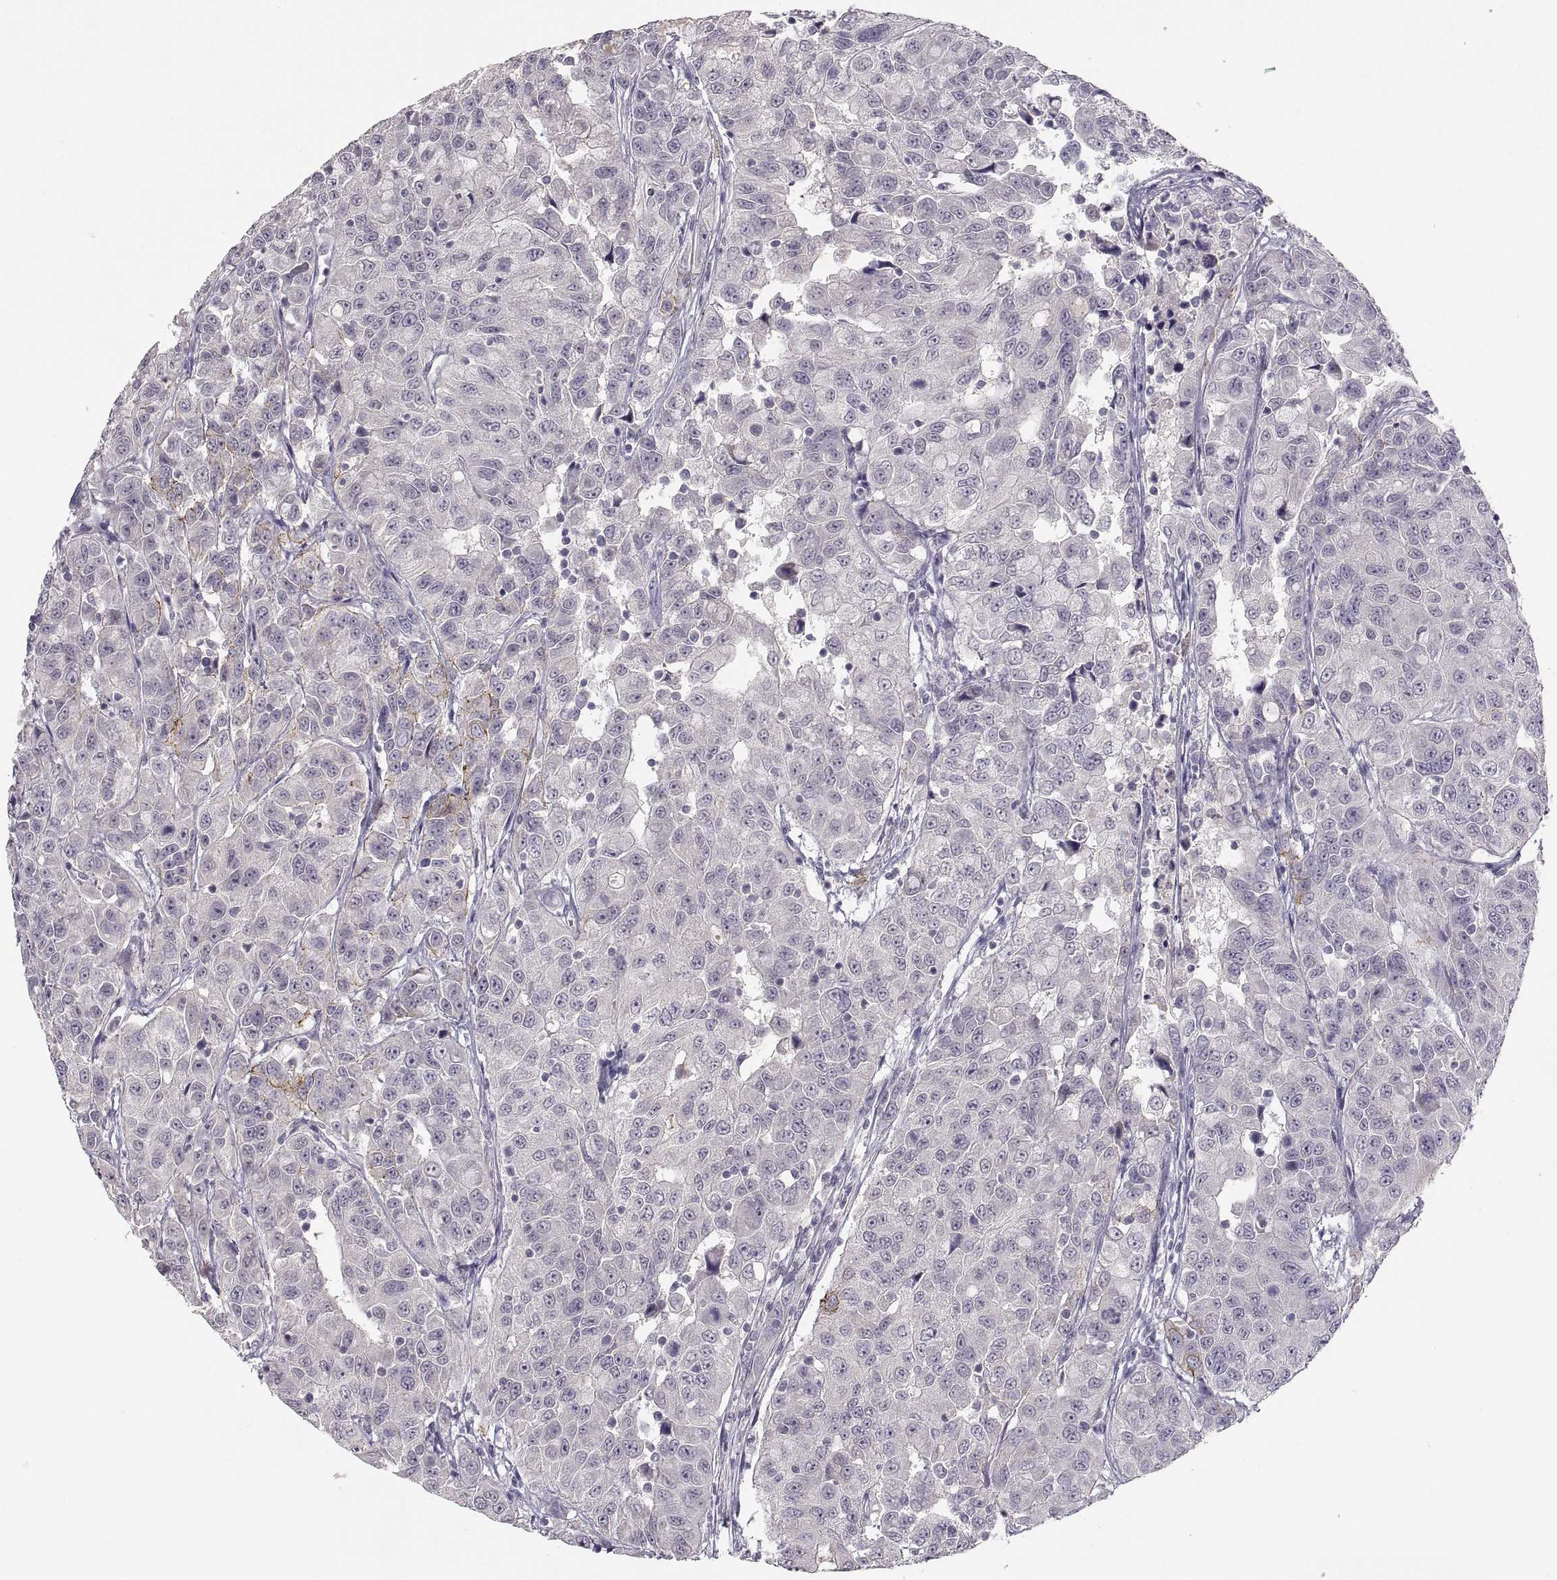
{"staining": {"intensity": "moderate", "quantity": "<25%", "location": "cytoplasmic/membranous"}, "tissue": "urothelial cancer", "cell_type": "Tumor cells", "image_type": "cancer", "snomed": [{"axis": "morphology", "description": "Urothelial carcinoma, NOS"}, {"axis": "morphology", "description": "Urothelial carcinoma, High grade"}, {"axis": "topography", "description": "Urinary bladder"}], "caption": "Urothelial cancer was stained to show a protein in brown. There is low levels of moderate cytoplasmic/membranous staining in about <25% of tumor cells.", "gene": "CDH2", "patient": {"sex": "female", "age": 73}}